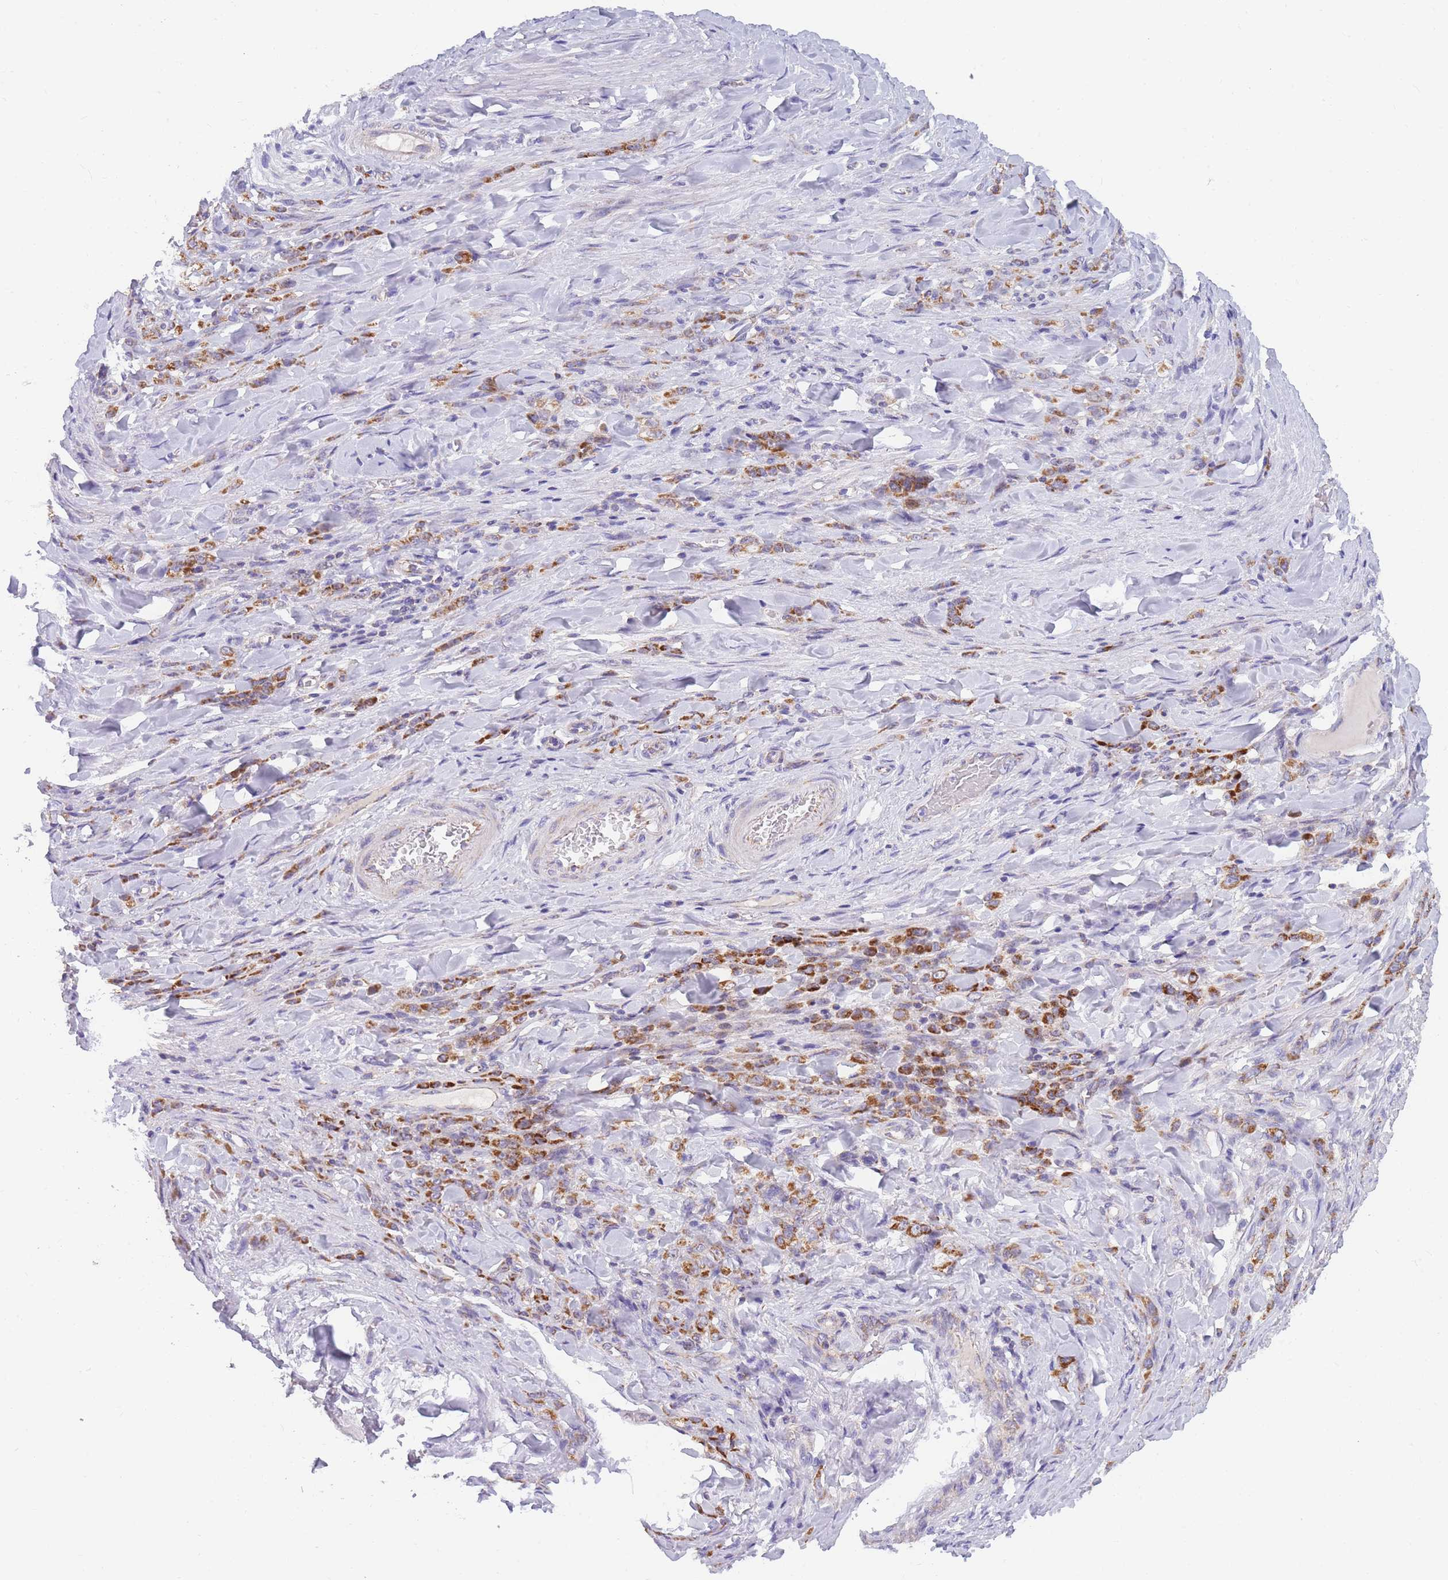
{"staining": {"intensity": "strong", "quantity": ">75%", "location": "cytoplasmic/membranous"}, "tissue": "stomach cancer", "cell_type": "Tumor cells", "image_type": "cancer", "snomed": [{"axis": "morphology", "description": "Normal tissue, NOS"}, {"axis": "morphology", "description": "Adenocarcinoma, NOS"}, {"axis": "topography", "description": "Stomach"}], "caption": "About >75% of tumor cells in stomach cancer demonstrate strong cytoplasmic/membranous protein staining as visualized by brown immunohistochemical staining.", "gene": "MRPS11", "patient": {"sex": "male", "age": 82}}